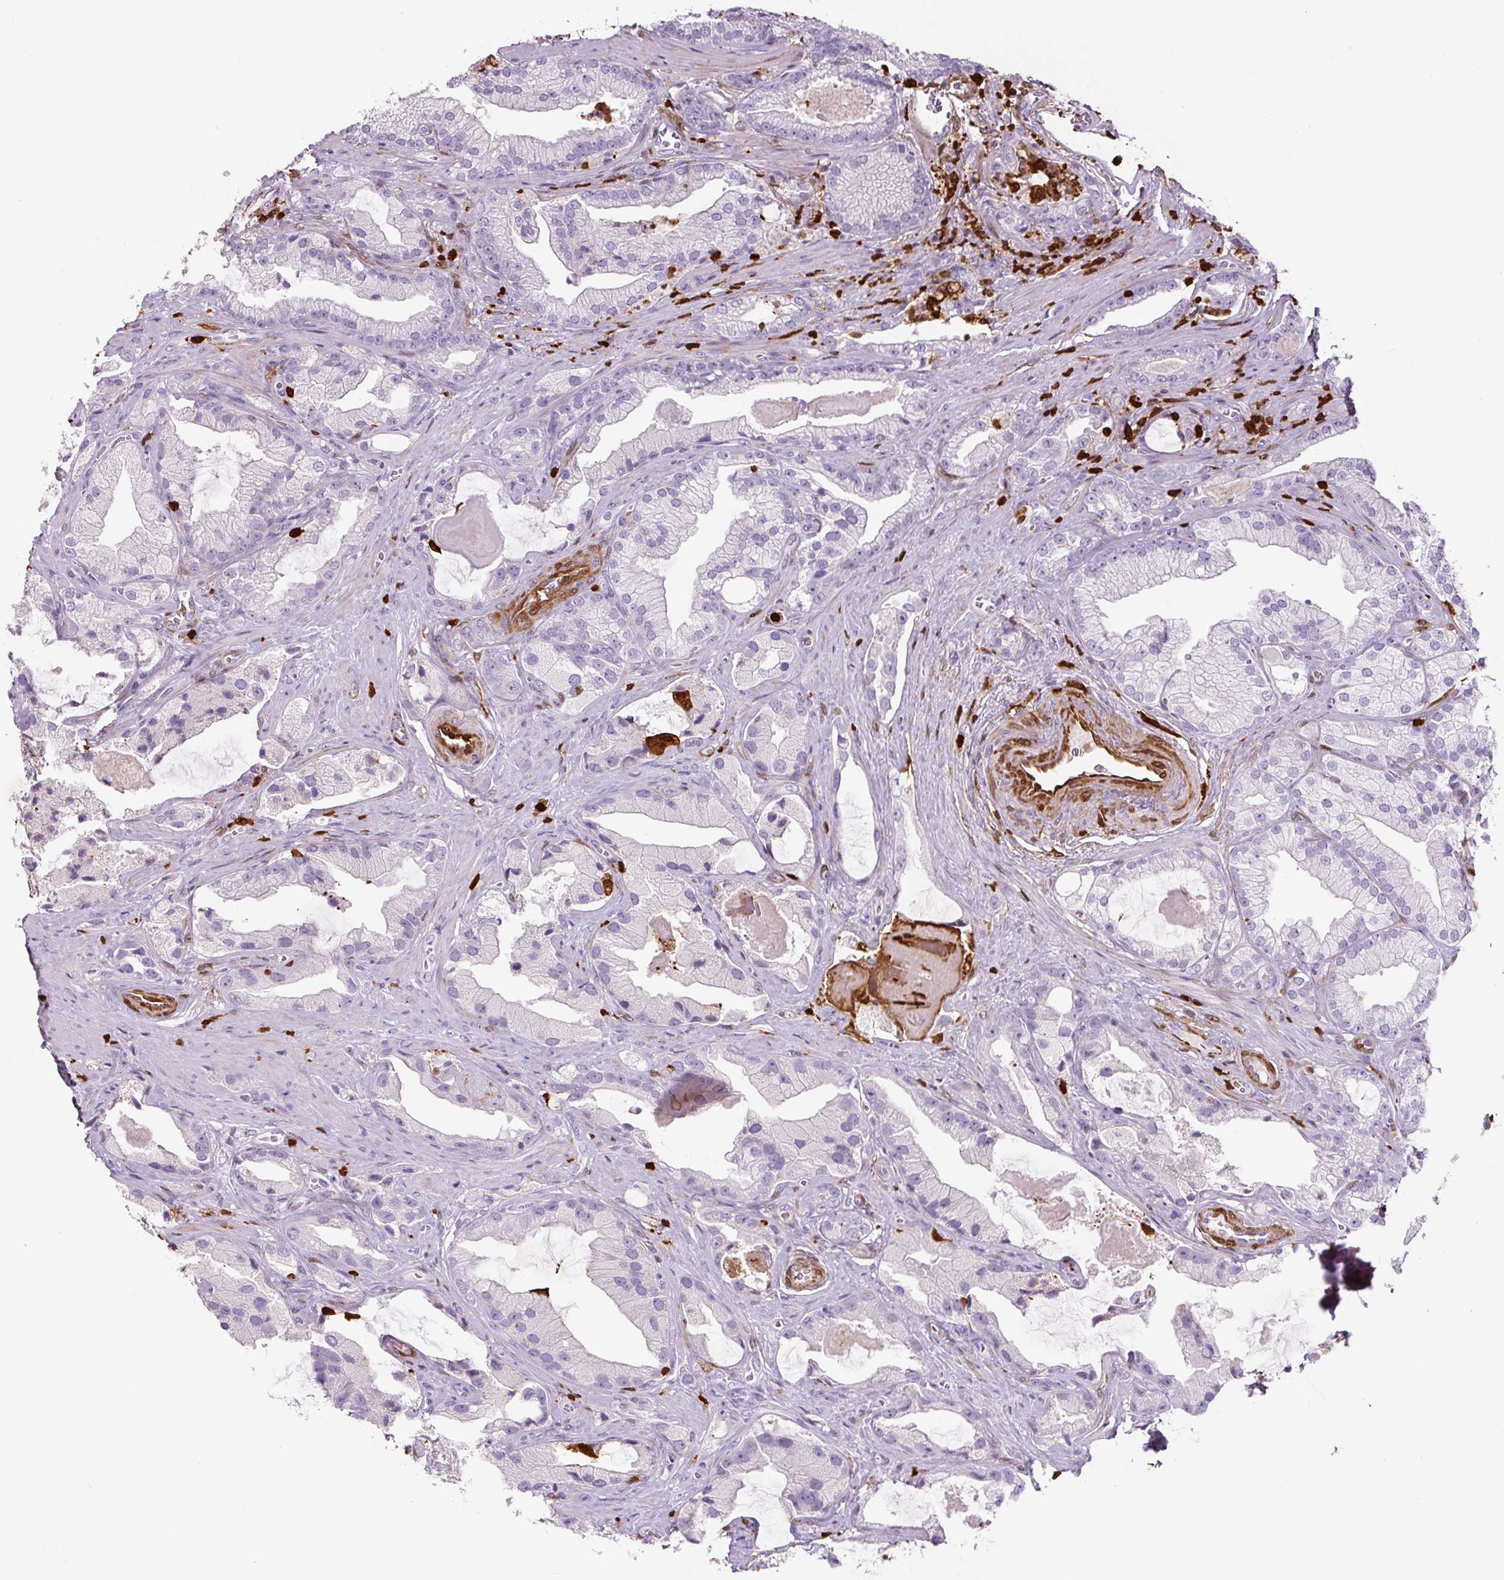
{"staining": {"intensity": "negative", "quantity": "none", "location": "none"}, "tissue": "prostate cancer", "cell_type": "Tumor cells", "image_type": "cancer", "snomed": [{"axis": "morphology", "description": "Adenocarcinoma, High grade"}, {"axis": "topography", "description": "Prostate"}], "caption": "A histopathology image of human prostate cancer (adenocarcinoma (high-grade)) is negative for staining in tumor cells.", "gene": "S100A4", "patient": {"sex": "male", "age": 68}}